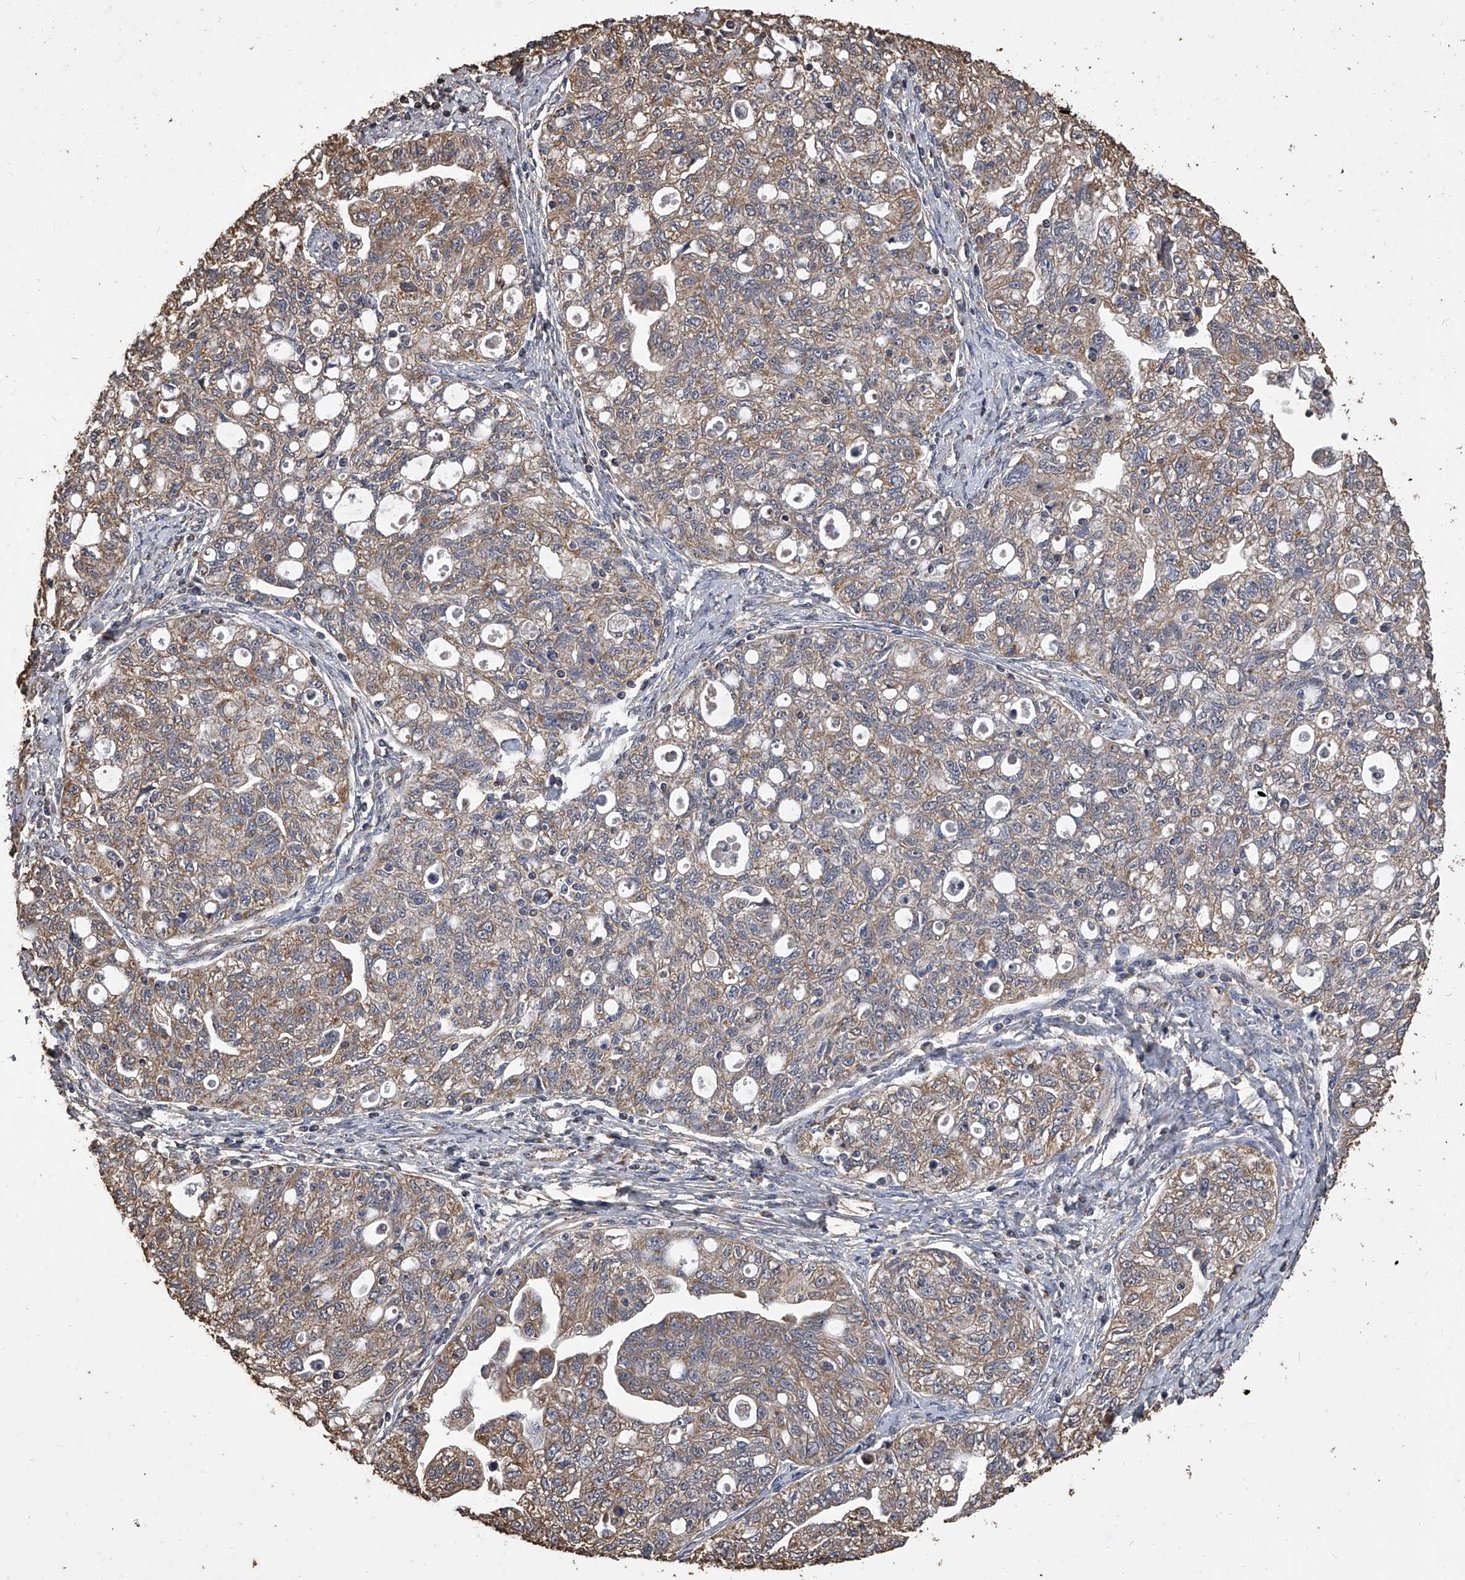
{"staining": {"intensity": "moderate", "quantity": ">75%", "location": "cytoplasmic/membranous"}, "tissue": "ovarian cancer", "cell_type": "Tumor cells", "image_type": "cancer", "snomed": [{"axis": "morphology", "description": "Carcinoma, NOS"}, {"axis": "morphology", "description": "Cystadenocarcinoma, serous, NOS"}, {"axis": "topography", "description": "Ovary"}], "caption": "The photomicrograph displays staining of ovarian cancer (carcinoma), revealing moderate cytoplasmic/membranous protein expression (brown color) within tumor cells. The staining was performed using DAB (3,3'-diaminobenzidine) to visualize the protein expression in brown, while the nuclei were stained in blue with hematoxylin (Magnification: 20x).", "gene": "MRPL28", "patient": {"sex": "female", "age": 69}}